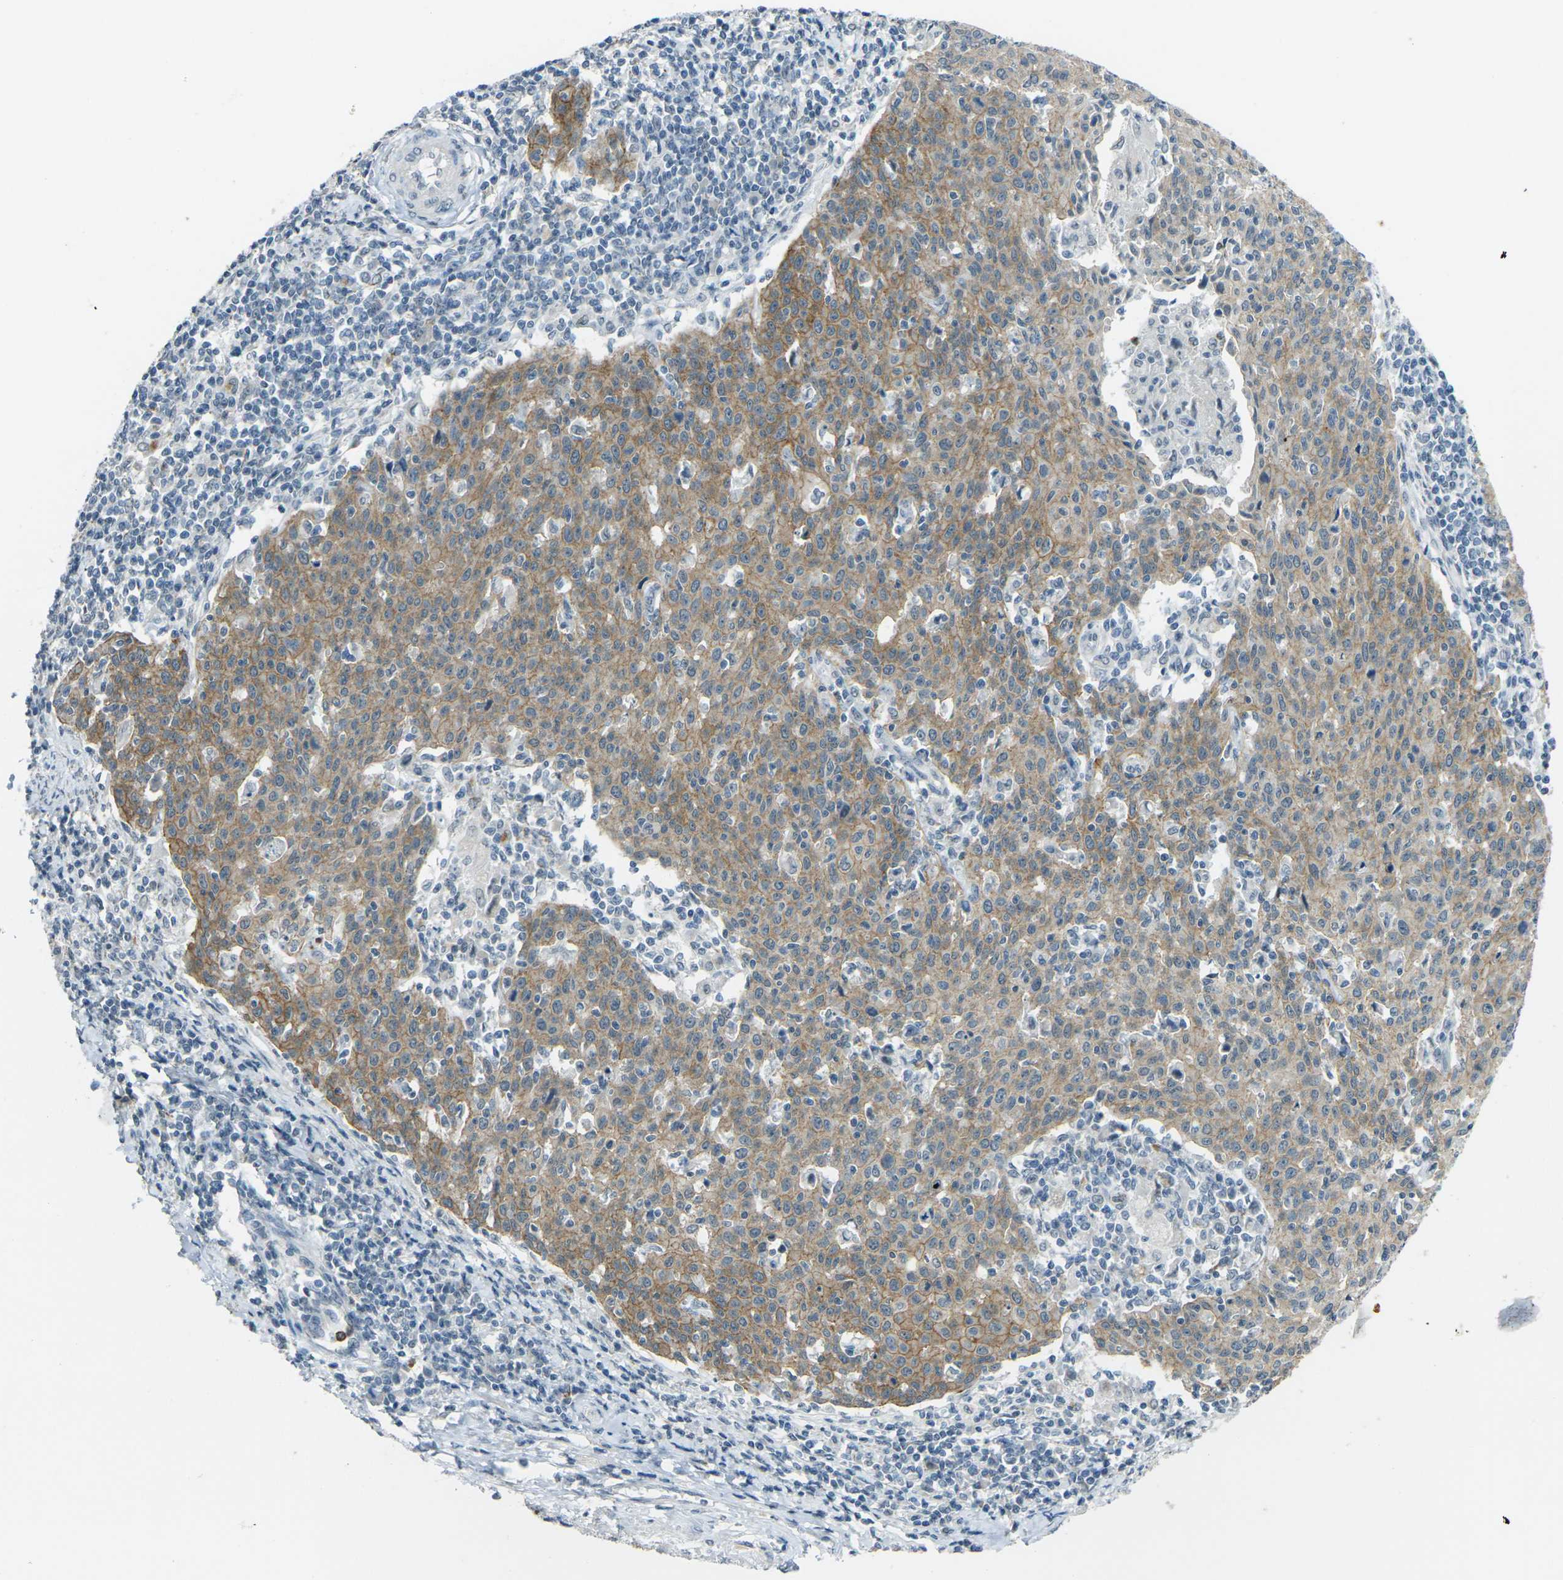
{"staining": {"intensity": "moderate", "quantity": ">75%", "location": "cytoplasmic/membranous"}, "tissue": "cervical cancer", "cell_type": "Tumor cells", "image_type": "cancer", "snomed": [{"axis": "morphology", "description": "Squamous cell carcinoma, NOS"}, {"axis": "topography", "description": "Cervix"}], "caption": "Protein staining by immunohistochemistry (IHC) reveals moderate cytoplasmic/membranous positivity in about >75% of tumor cells in cervical cancer. (brown staining indicates protein expression, while blue staining denotes nuclei).", "gene": "SPTBN2", "patient": {"sex": "female", "age": 38}}